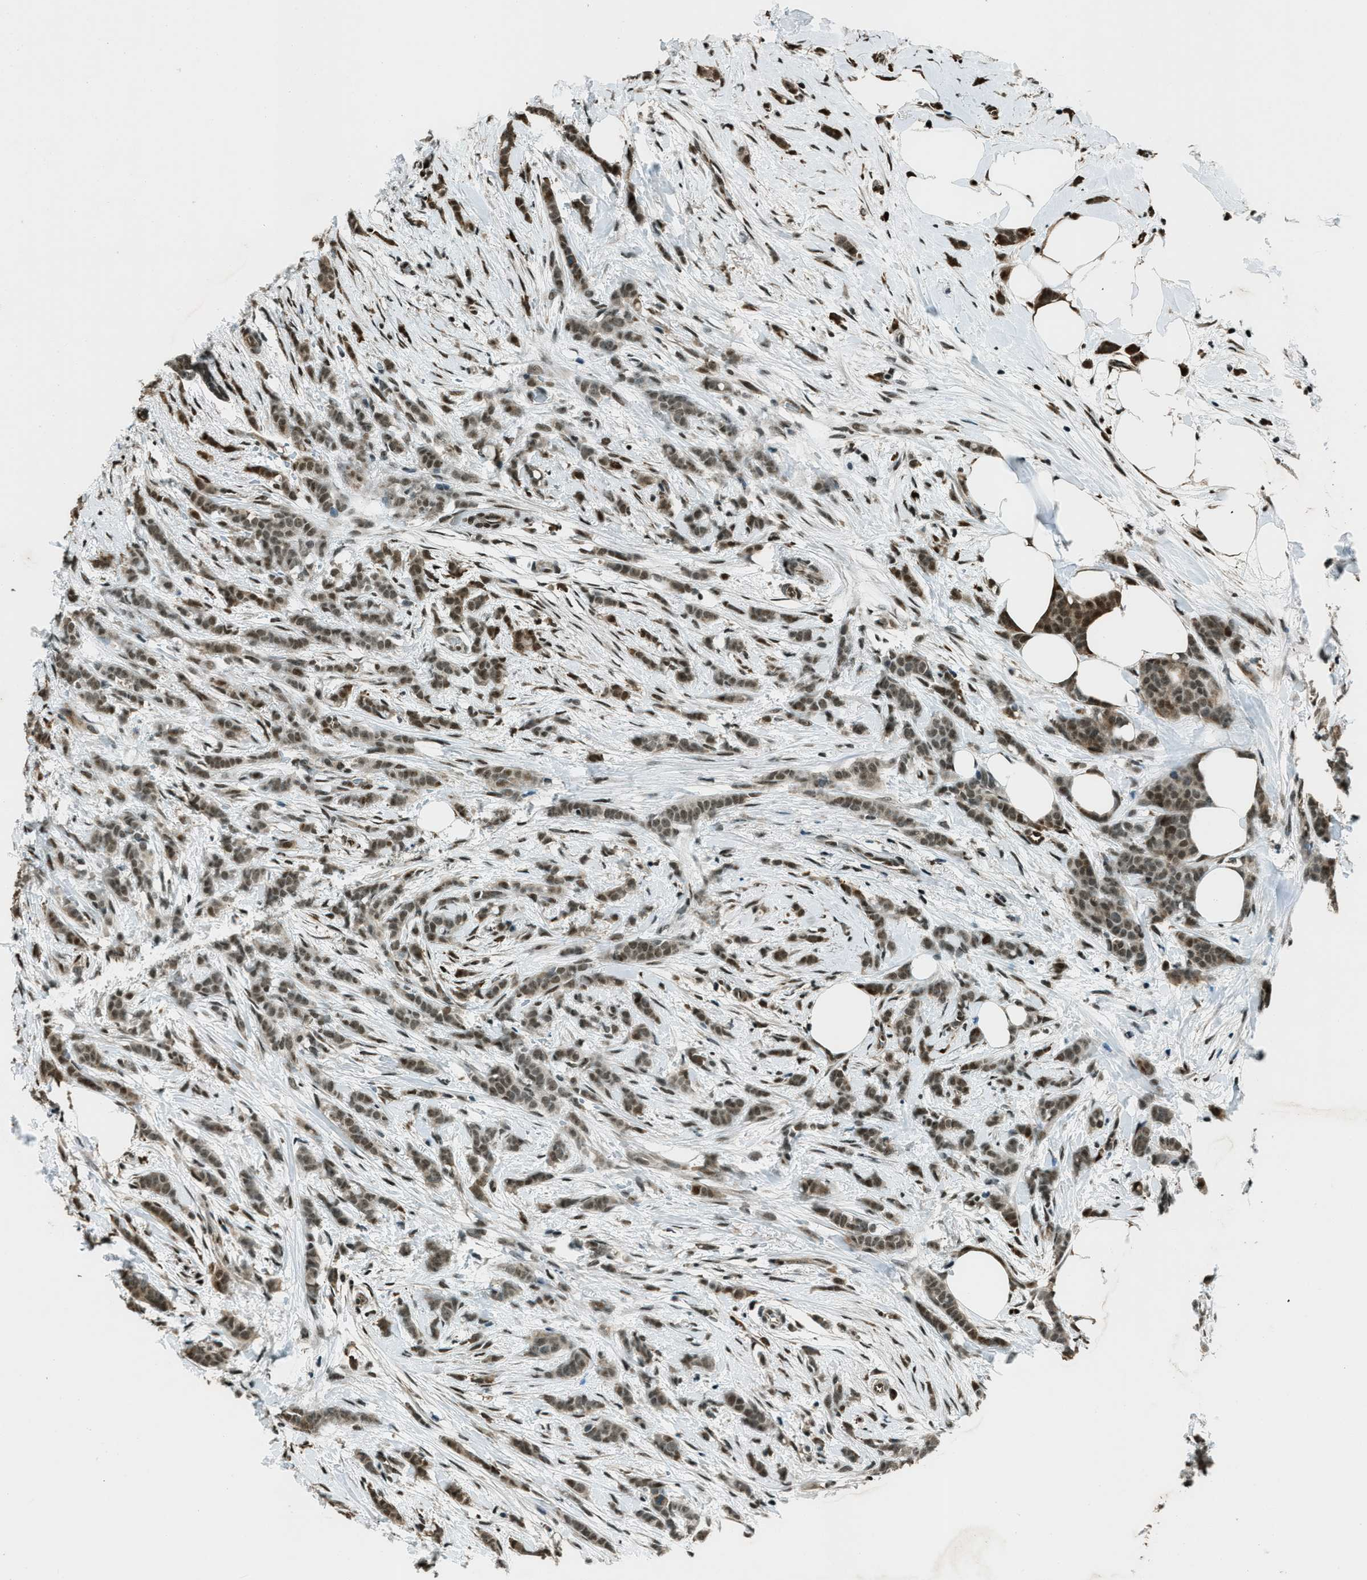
{"staining": {"intensity": "moderate", "quantity": ">75%", "location": "cytoplasmic/membranous,nuclear"}, "tissue": "breast cancer", "cell_type": "Tumor cells", "image_type": "cancer", "snomed": [{"axis": "morphology", "description": "Lobular carcinoma, in situ"}, {"axis": "morphology", "description": "Lobular carcinoma"}, {"axis": "topography", "description": "Breast"}], "caption": "IHC histopathology image of human breast cancer stained for a protein (brown), which shows medium levels of moderate cytoplasmic/membranous and nuclear positivity in approximately >75% of tumor cells.", "gene": "TARDBP", "patient": {"sex": "female", "age": 41}}